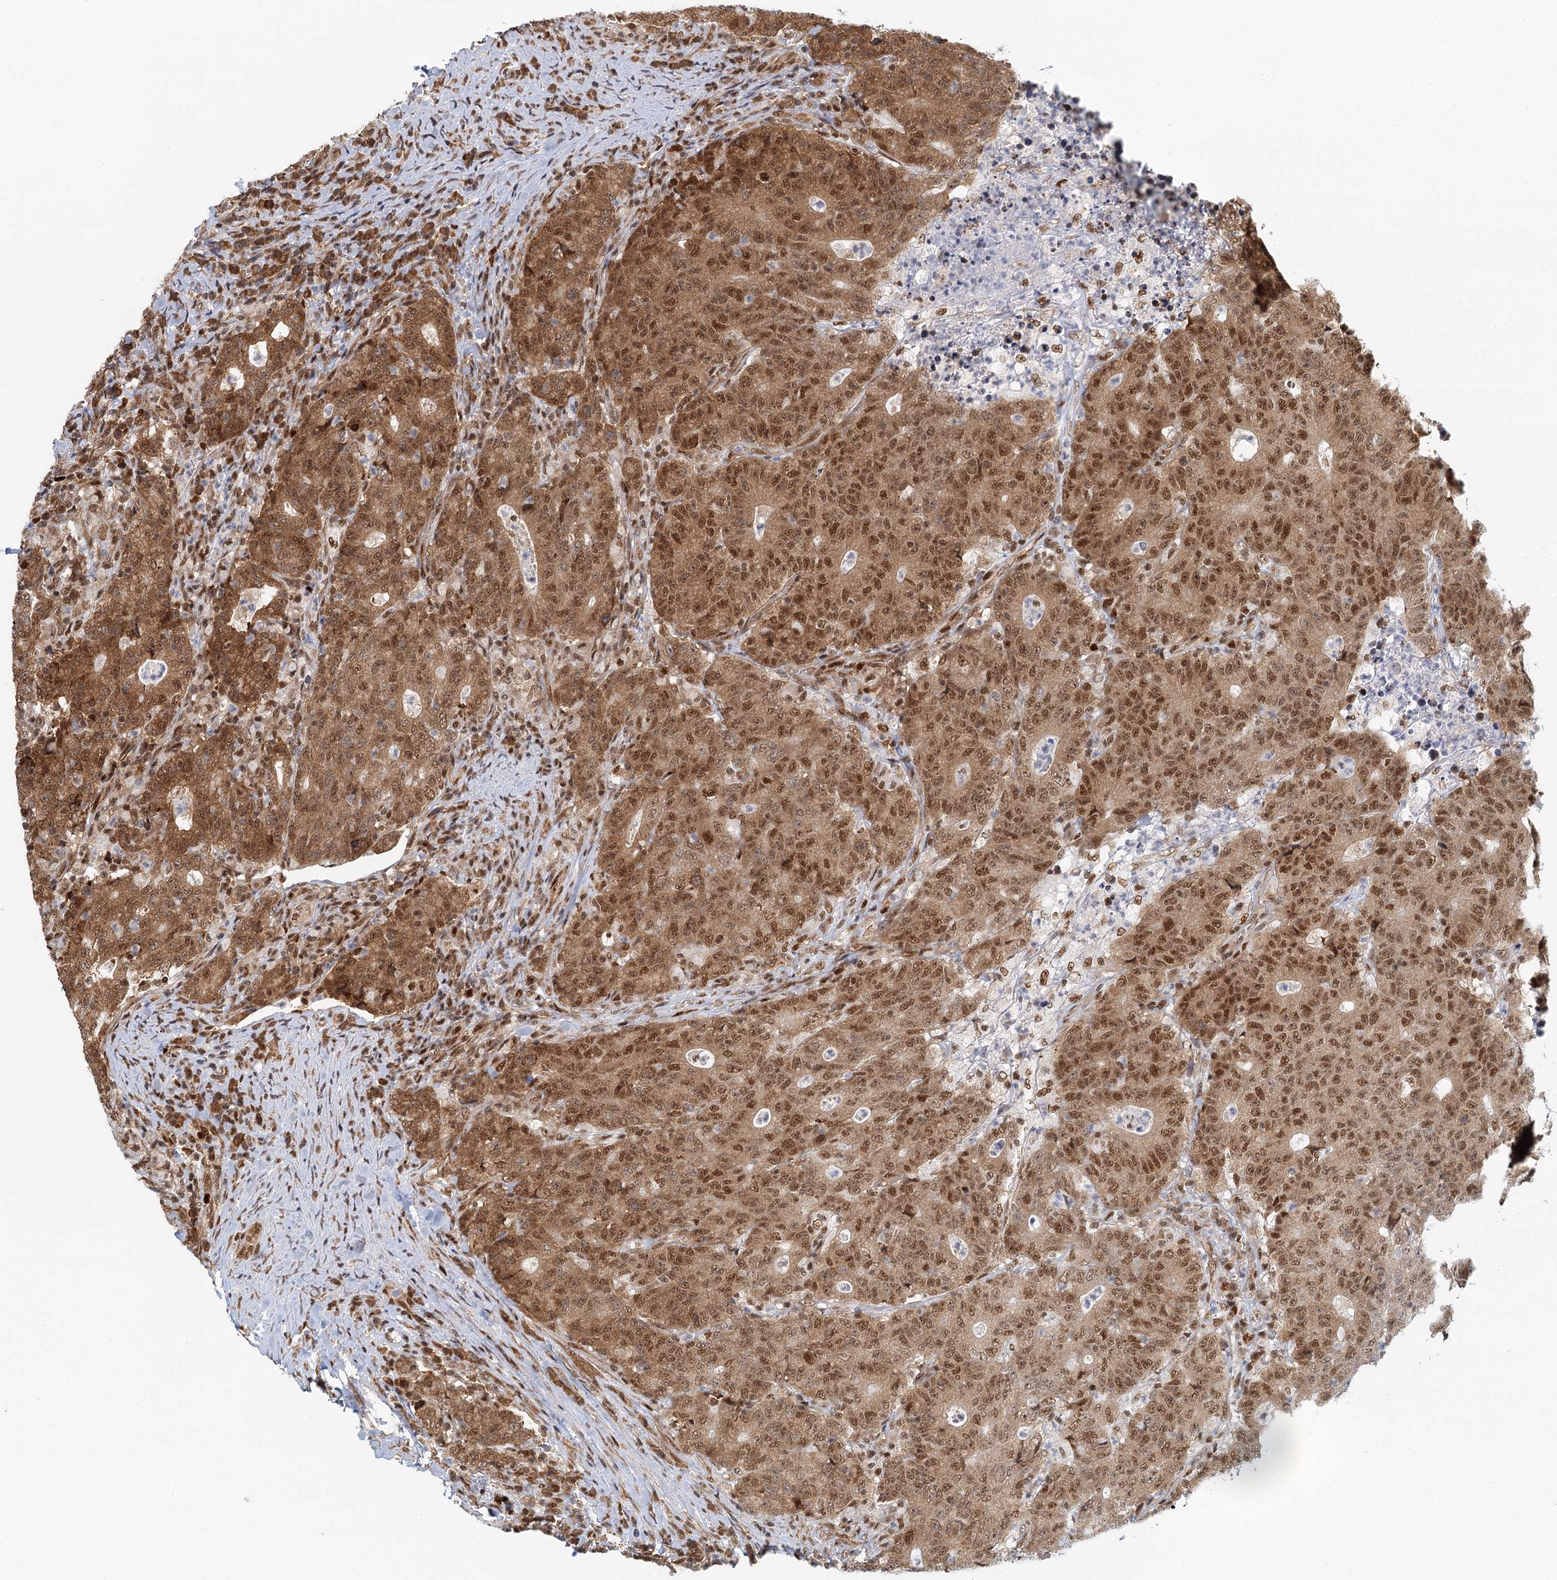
{"staining": {"intensity": "moderate", "quantity": ">75%", "location": "cytoplasmic/membranous,nuclear"}, "tissue": "colorectal cancer", "cell_type": "Tumor cells", "image_type": "cancer", "snomed": [{"axis": "morphology", "description": "Adenocarcinoma, NOS"}, {"axis": "topography", "description": "Colon"}], "caption": "Colorectal cancer (adenocarcinoma) stained for a protein (brown) exhibits moderate cytoplasmic/membranous and nuclear positive positivity in about >75% of tumor cells.", "gene": "GPATCH11", "patient": {"sex": "female", "age": 75}}